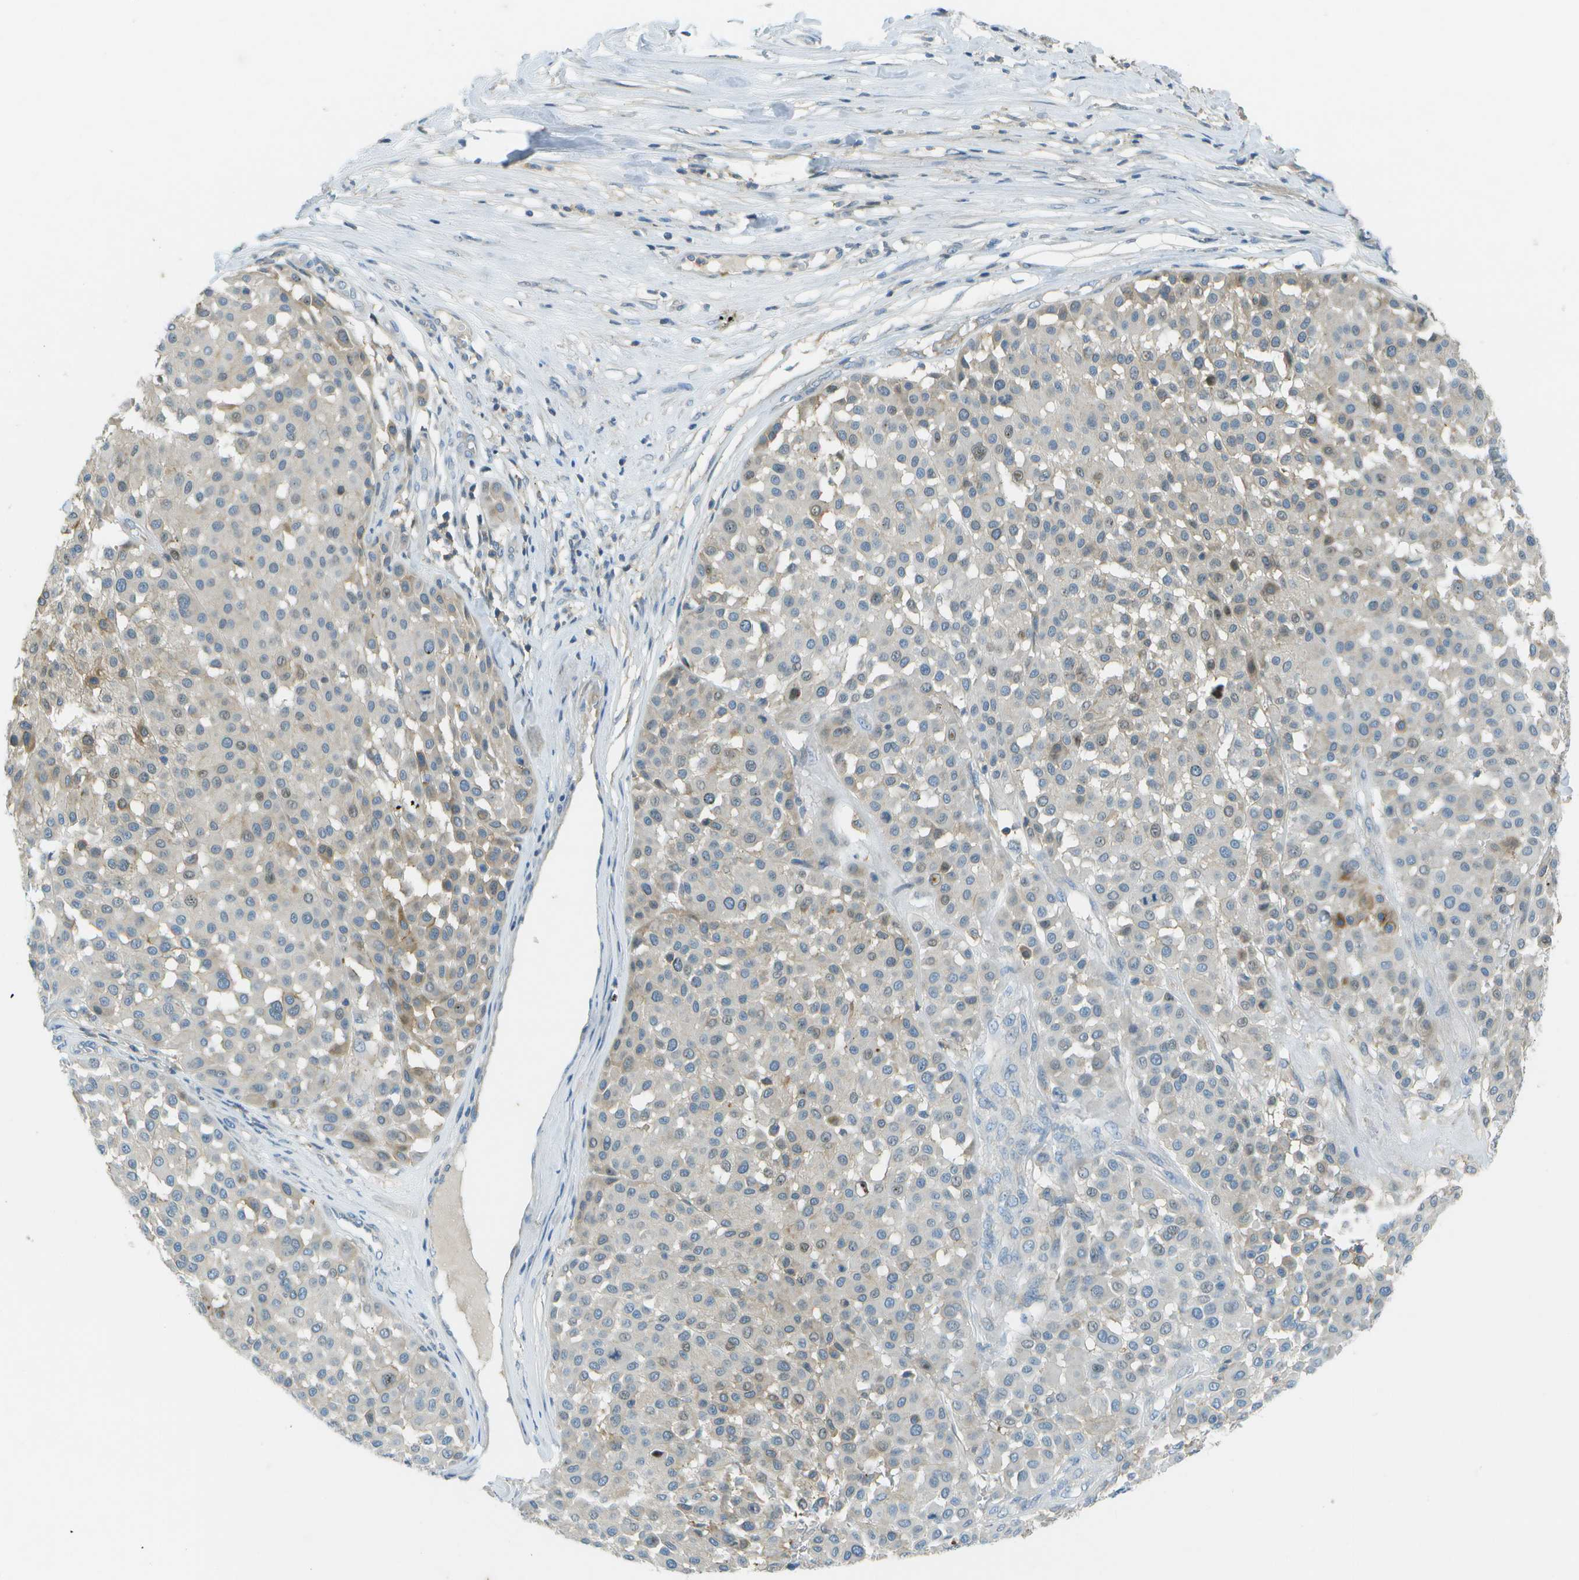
{"staining": {"intensity": "weak", "quantity": "<25%", "location": "cytoplasmic/membranous"}, "tissue": "melanoma", "cell_type": "Tumor cells", "image_type": "cancer", "snomed": [{"axis": "morphology", "description": "Malignant melanoma, Metastatic site"}, {"axis": "topography", "description": "Soft tissue"}], "caption": "Tumor cells show no significant protein staining in melanoma.", "gene": "LRRC66", "patient": {"sex": "male", "age": 41}}